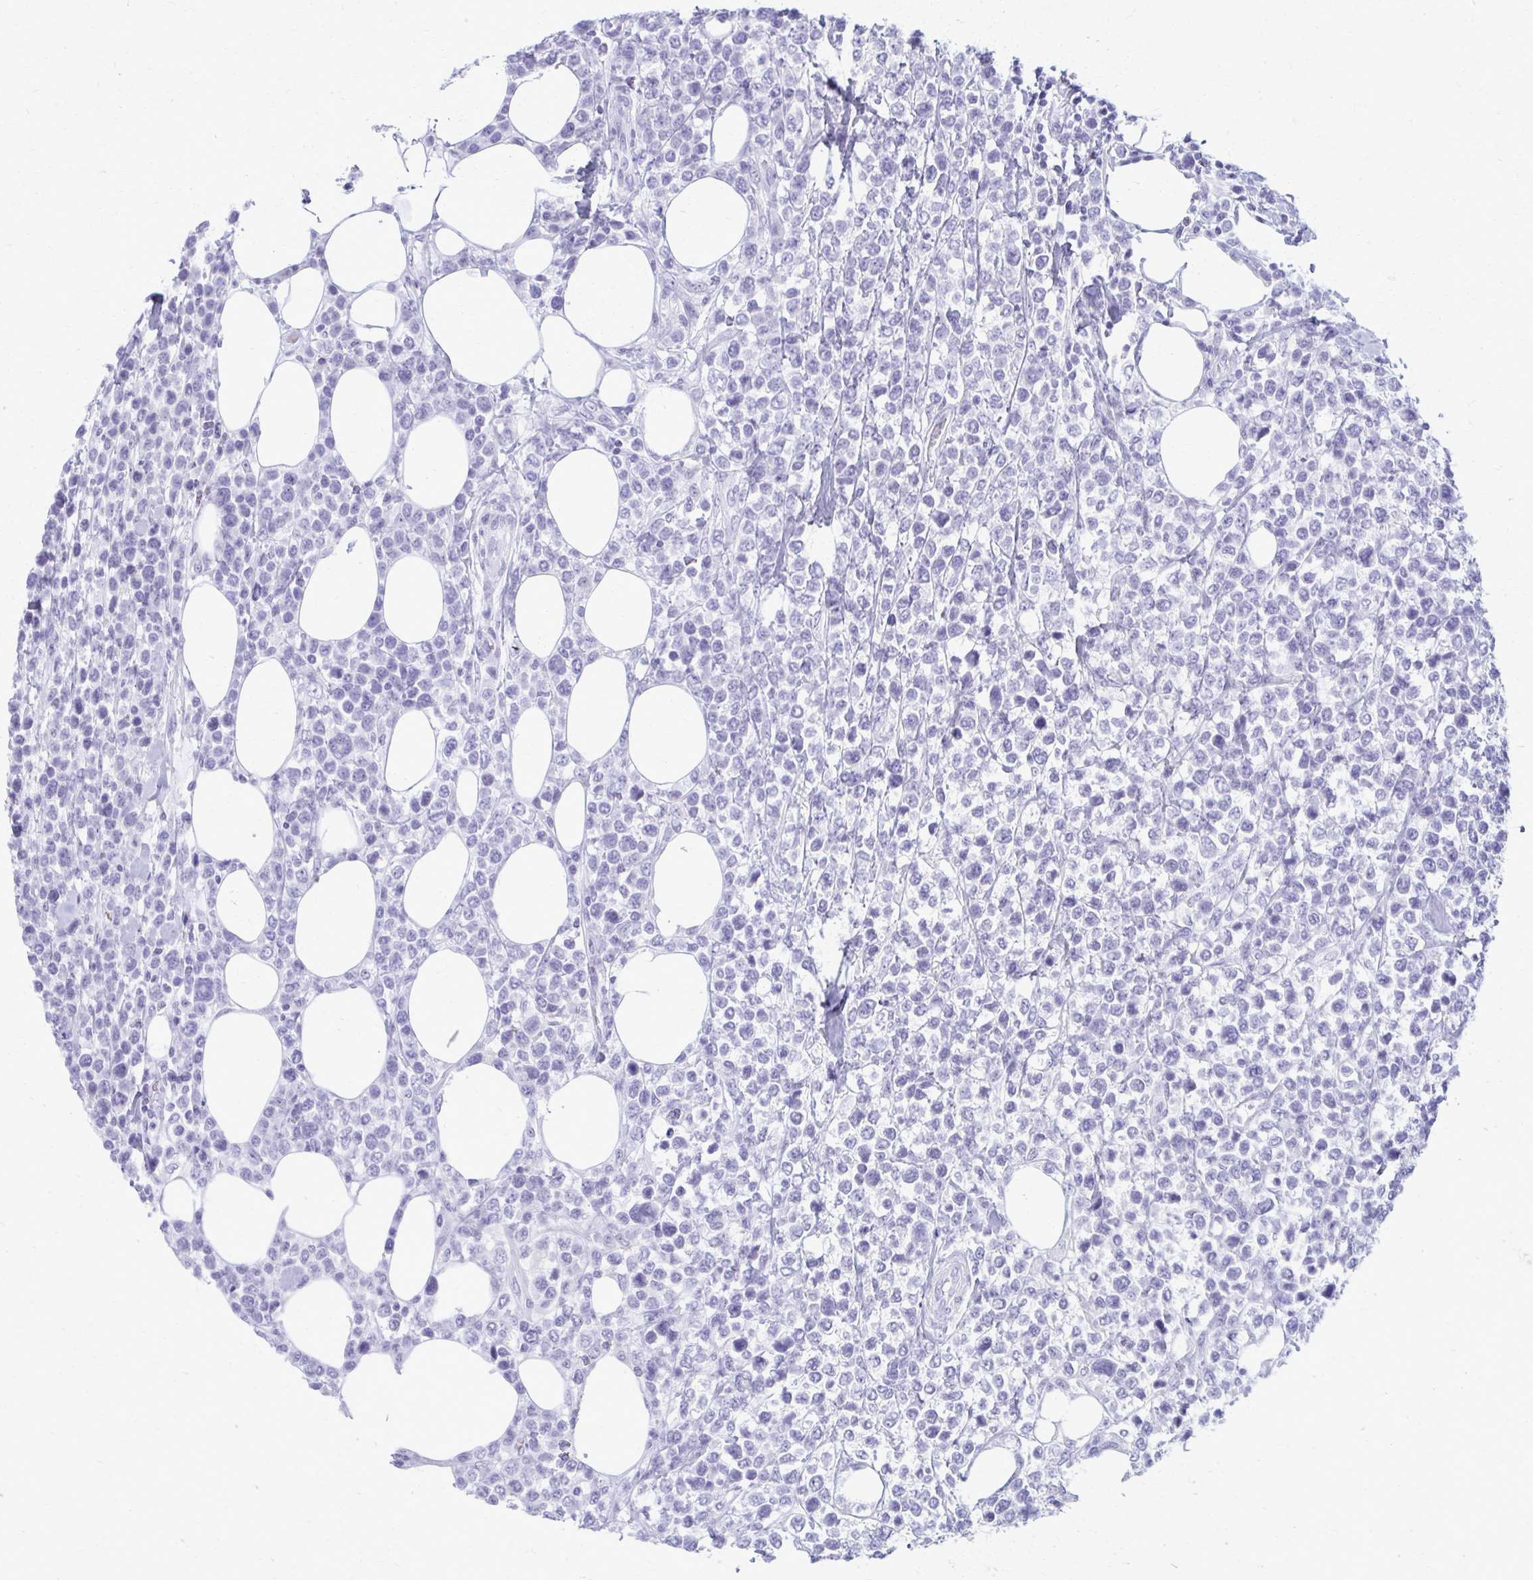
{"staining": {"intensity": "negative", "quantity": "none", "location": "none"}, "tissue": "lymphoma", "cell_type": "Tumor cells", "image_type": "cancer", "snomed": [{"axis": "morphology", "description": "Malignant lymphoma, non-Hodgkin's type, High grade"}, {"axis": "topography", "description": "Soft tissue"}], "caption": "A high-resolution histopathology image shows immunohistochemistry (IHC) staining of lymphoma, which displays no significant staining in tumor cells.", "gene": "ACSM2B", "patient": {"sex": "female", "age": 56}}